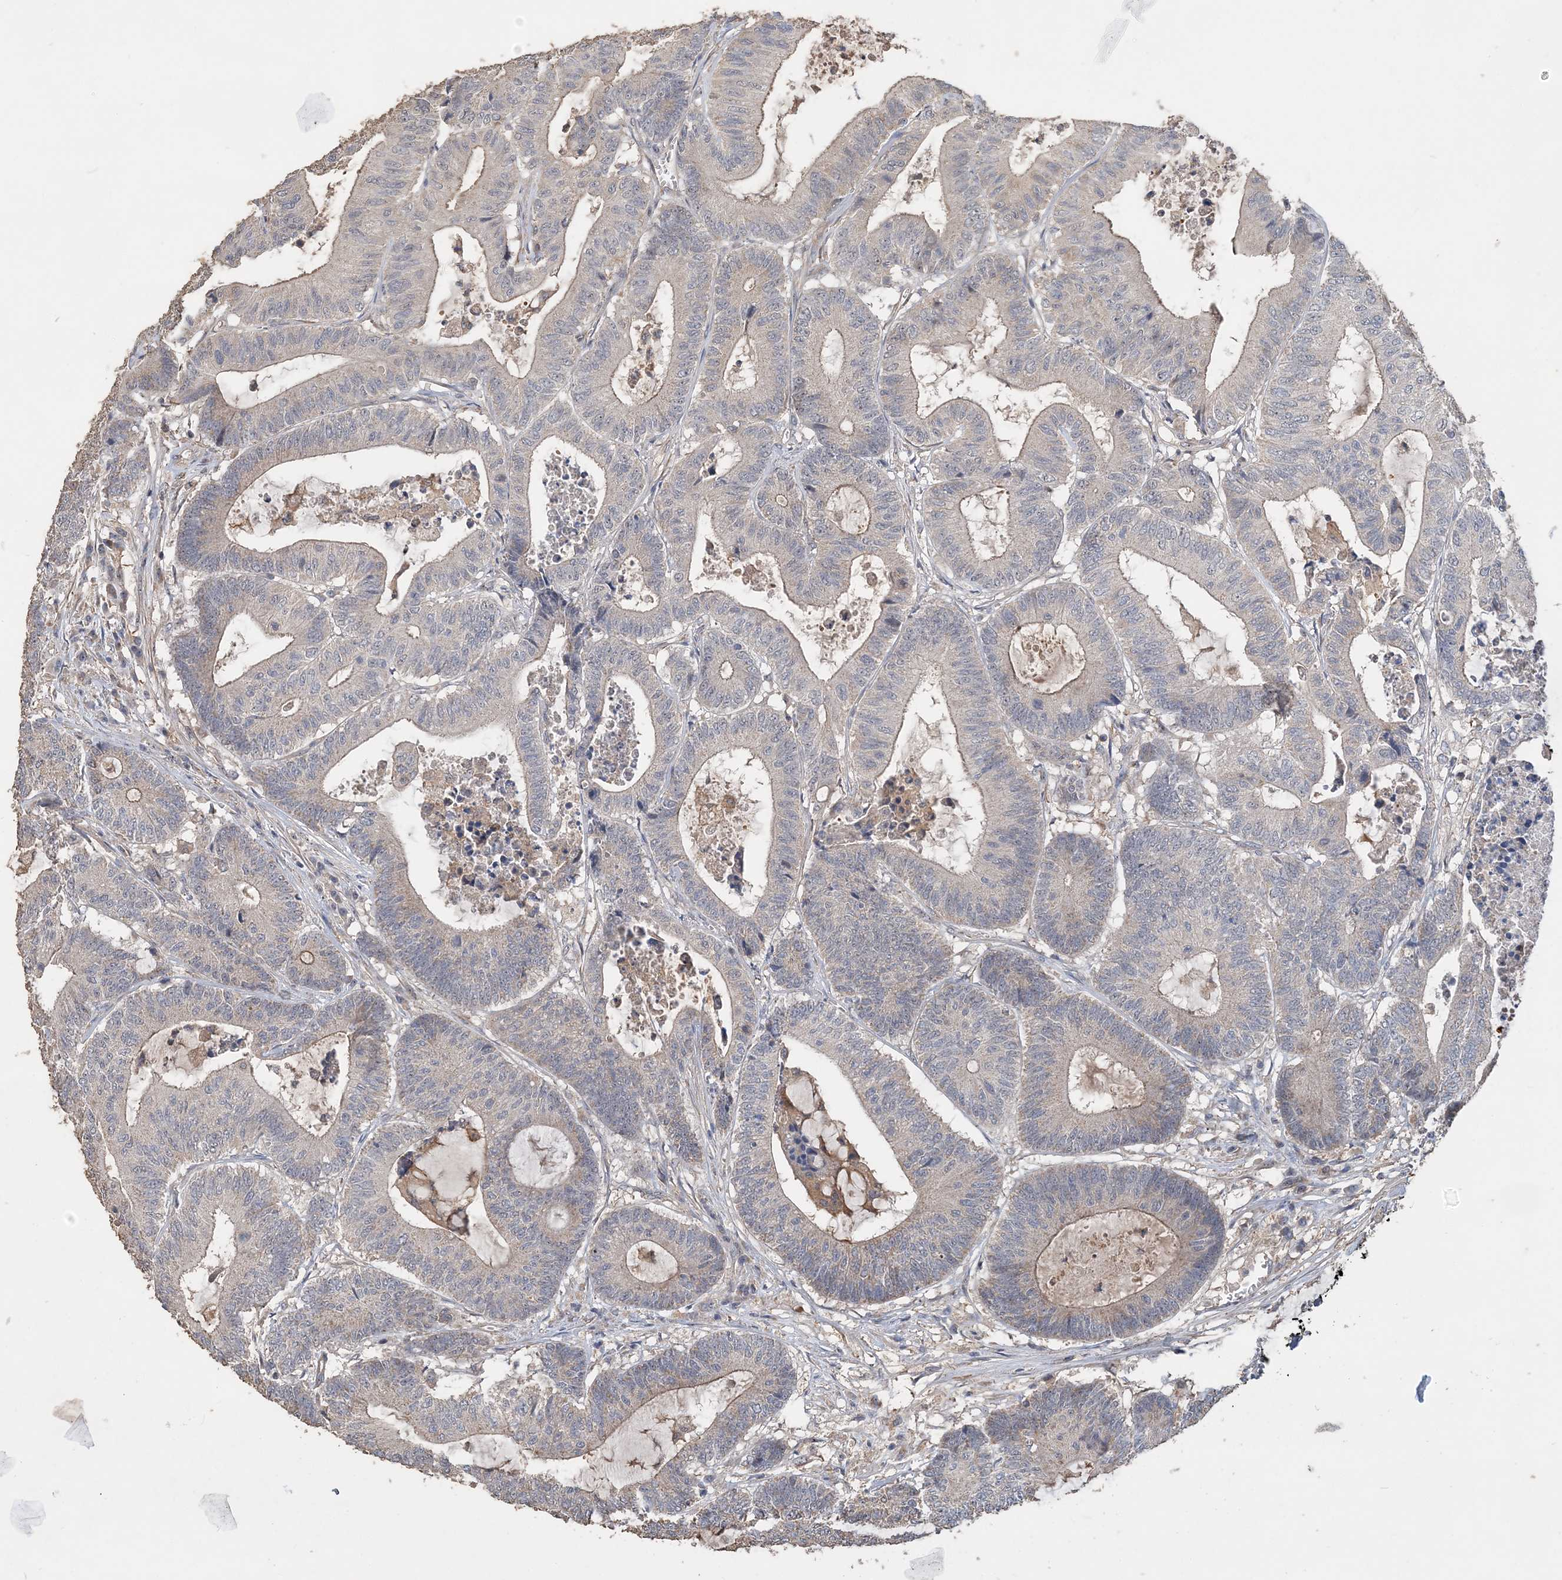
{"staining": {"intensity": "moderate", "quantity": "<25%", "location": "cytoplasmic/membranous"}, "tissue": "colorectal cancer", "cell_type": "Tumor cells", "image_type": "cancer", "snomed": [{"axis": "morphology", "description": "Adenocarcinoma, NOS"}, {"axis": "topography", "description": "Colon"}], "caption": "Immunohistochemistry histopathology image of human colorectal cancer (adenocarcinoma) stained for a protein (brown), which exhibits low levels of moderate cytoplasmic/membranous expression in about <25% of tumor cells.", "gene": "GRINA", "patient": {"sex": "female", "age": 84}}